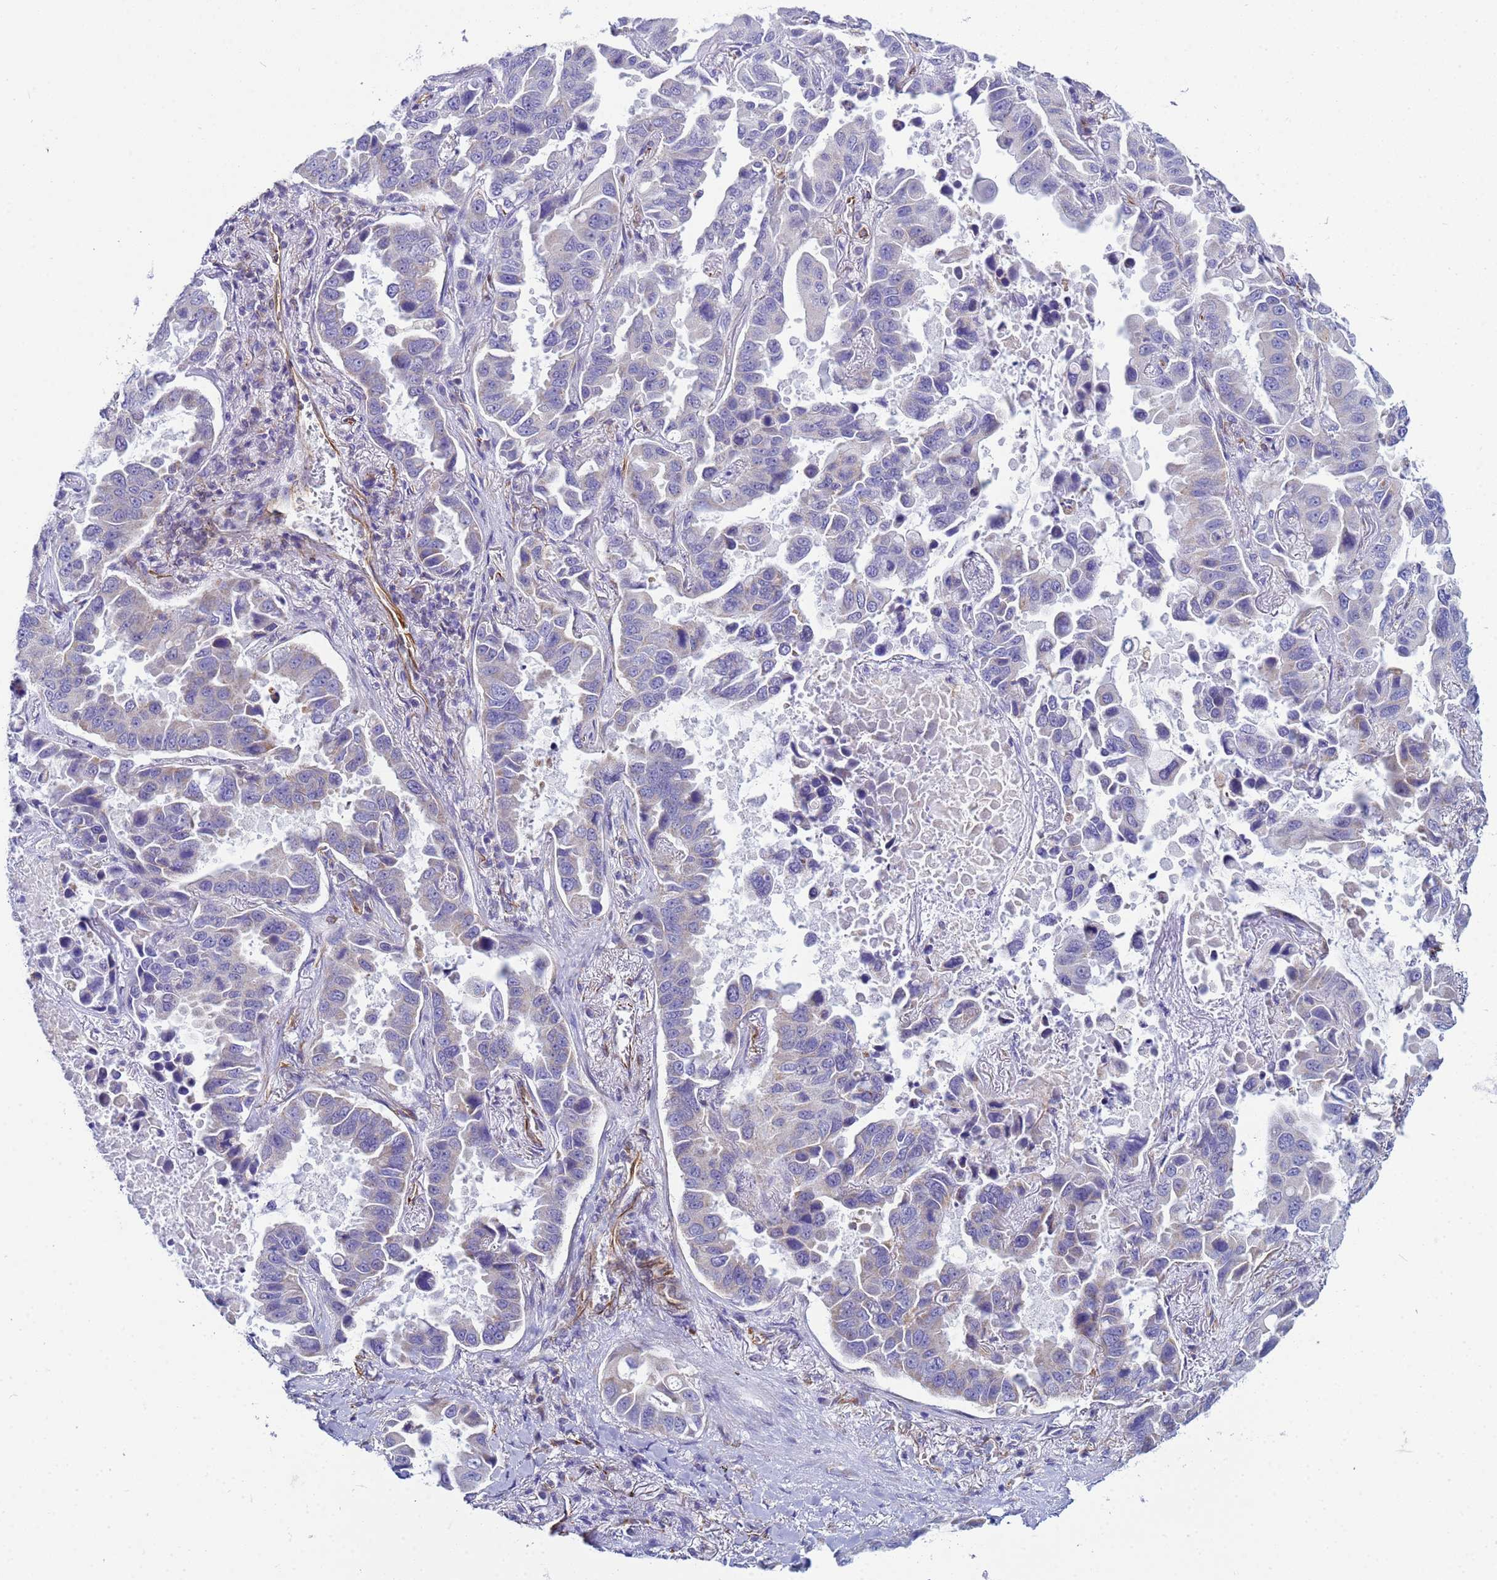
{"staining": {"intensity": "negative", "quantity": "none", "location": "none"}, "tissue": "lung cancer", "cell_type": "Tumor cells", "image_type": "cancer", "snomed": [{"axis": "morphology", "description": "Adenocarcinoma, NOS"}, {"axis": "topography", "description": "Lung"}], "caption": "Adenocarcinoma (lung) was stained to show a protein in brown. There is no significant positivity in tumor cells. (Brightfield microscopy of DAB (3,3'-diaminobenzidine) immunohistochemistry at high magnification).", "gene": "UBXN2B", "patient": {"sex": "male", "age": 64}}